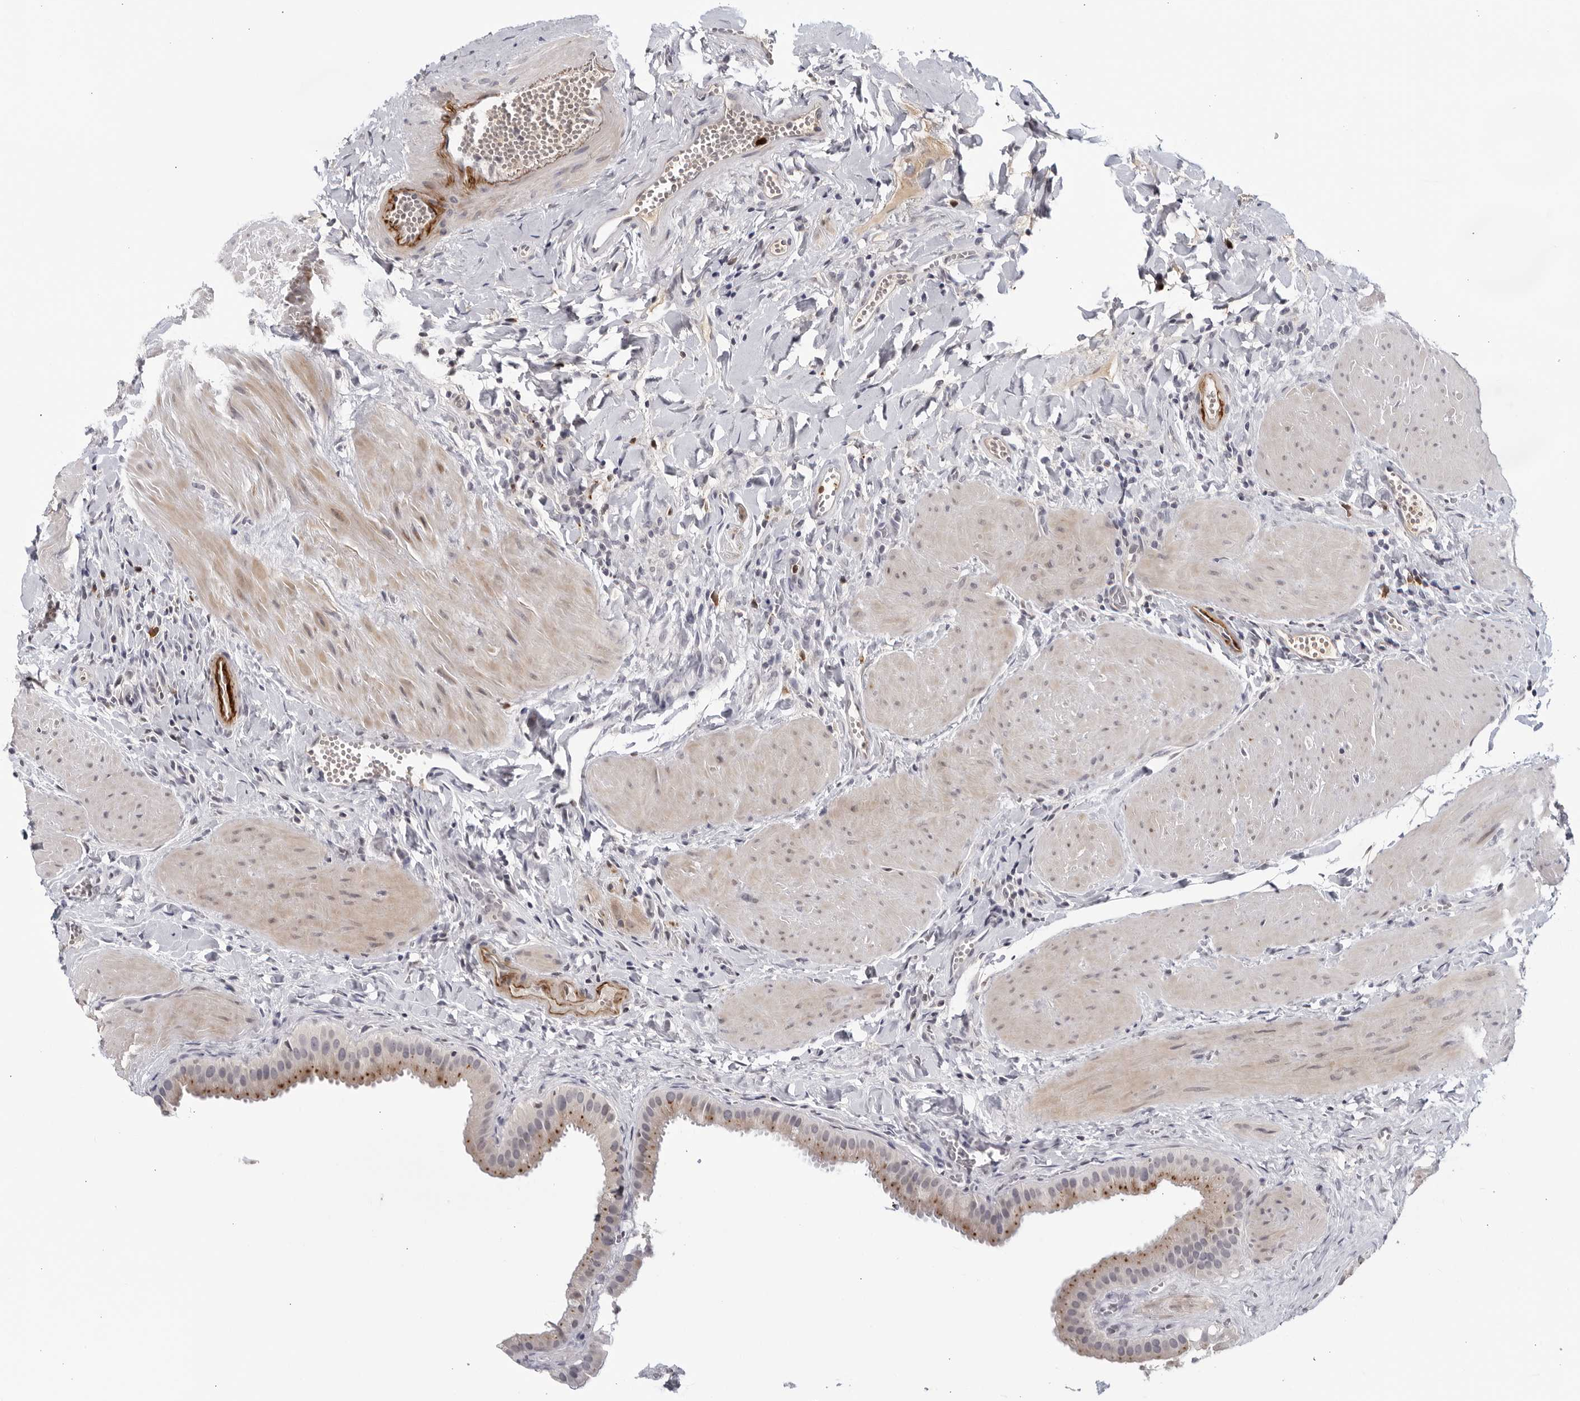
{"staining": {"intensity": "moderate", "quantity": "25%-75%", "location": "cytoplasmic/membranous"}, "tissue": "gallbladder", "cell_type": "Glandular cells", "image_type": "normal", "snomed": [{"axis": "morphology", "description": "Normal tissue, NOS"}, {"axis": "topography", "description": "Gallbladder"}], "caption": "Immunohistochemical staining of benign human gallbladder exhibits 25%-75% levels of moderate cytoplasmic/membranous protein staining in approximately 25%-75% of glandular cells.", "gene": "STRADB", "patient": {"sex": "male", "age": 55}}